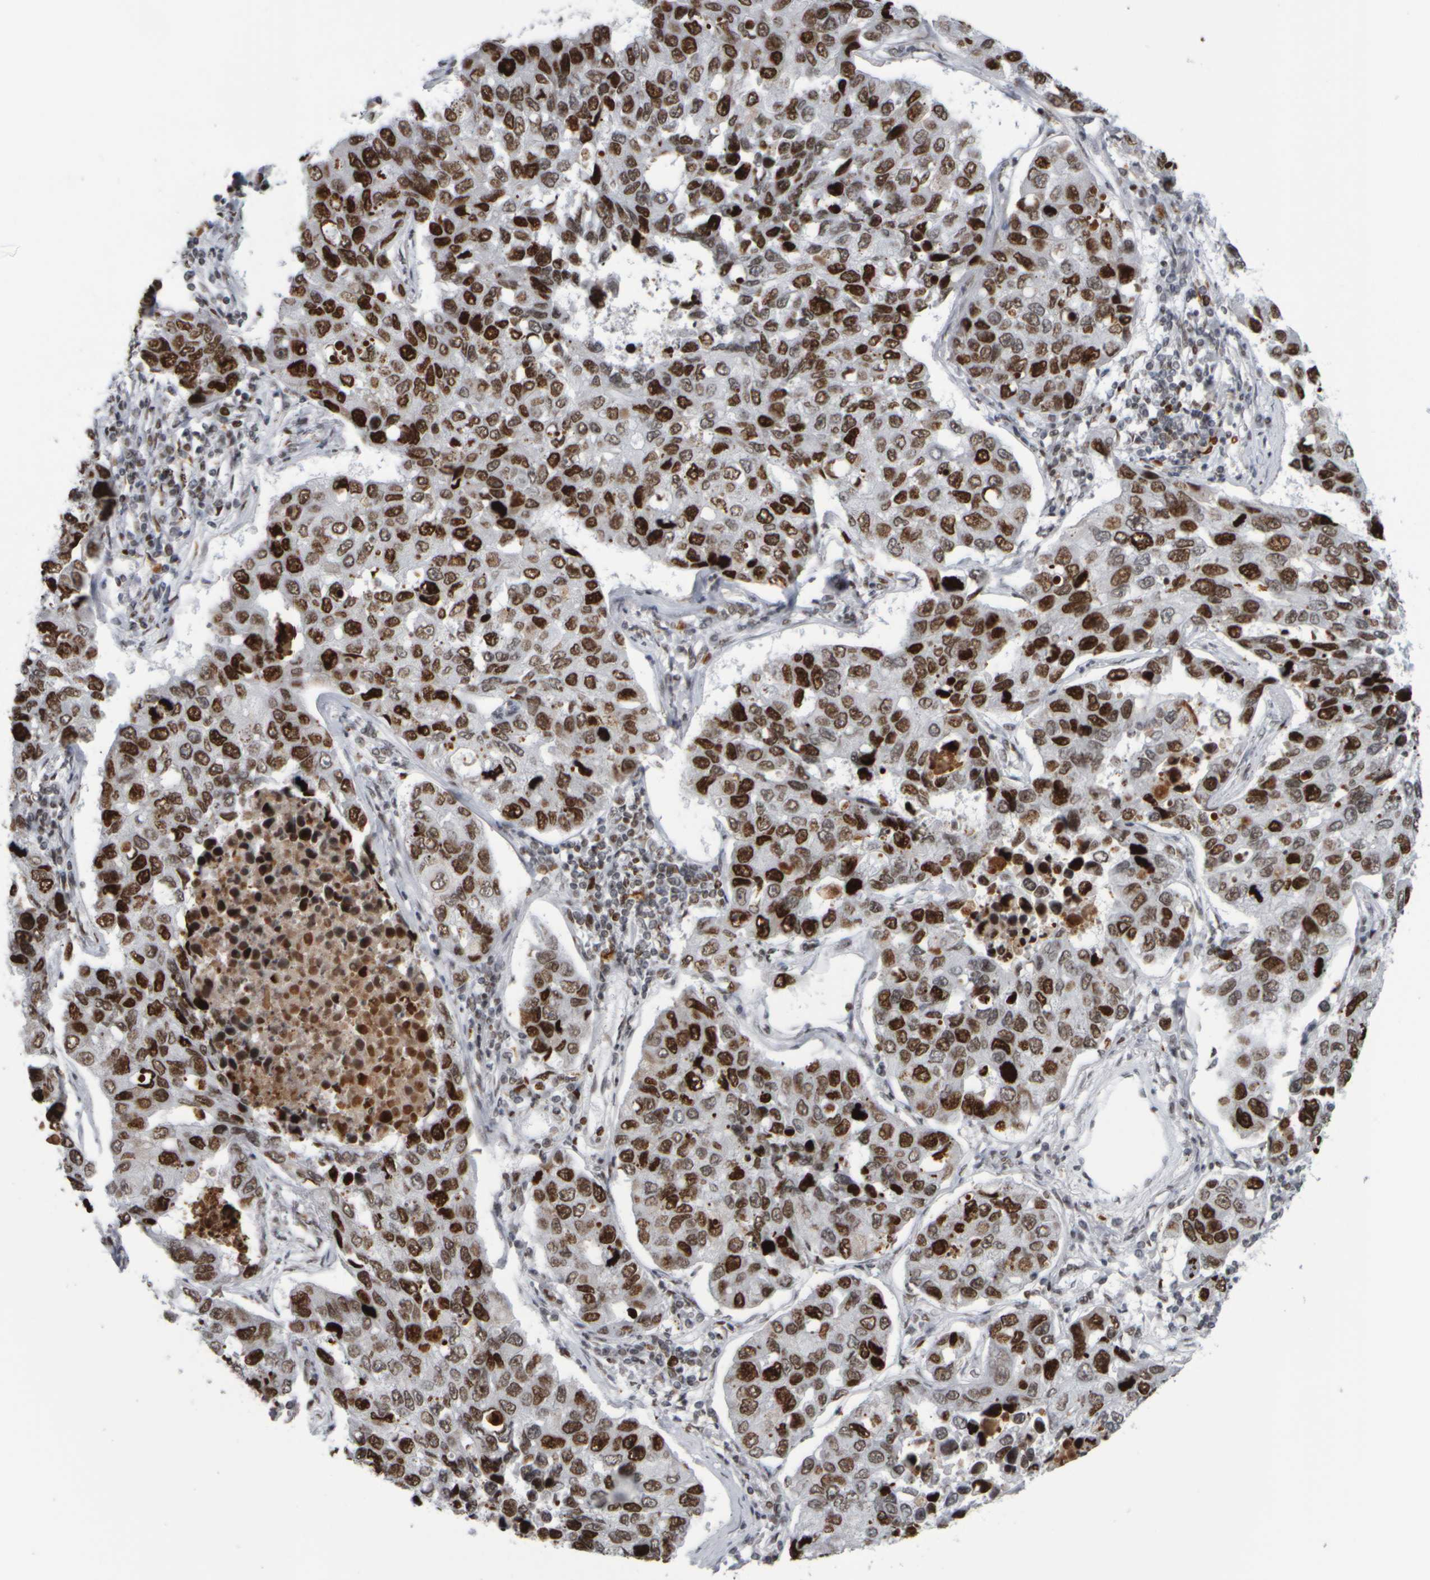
{"staining": {"intensity": "strong", "quantity": ">75%", "location": "nuclear"}, "tissue": "lung cancer", "cell_type": "Tumor cells", "image_type": "cancer", "snomed": [{"axis": "morphology", "description": "Adenocarcinoma, NOS"}, {"axis": "topography", "description": "Lung"}], "caption": "Strong nuclear expression is appreciated in approximately >75% of tumor cells in lung cancer.", "gene": "TOP2B", "patient": {"sex": "male", "age": 64}}